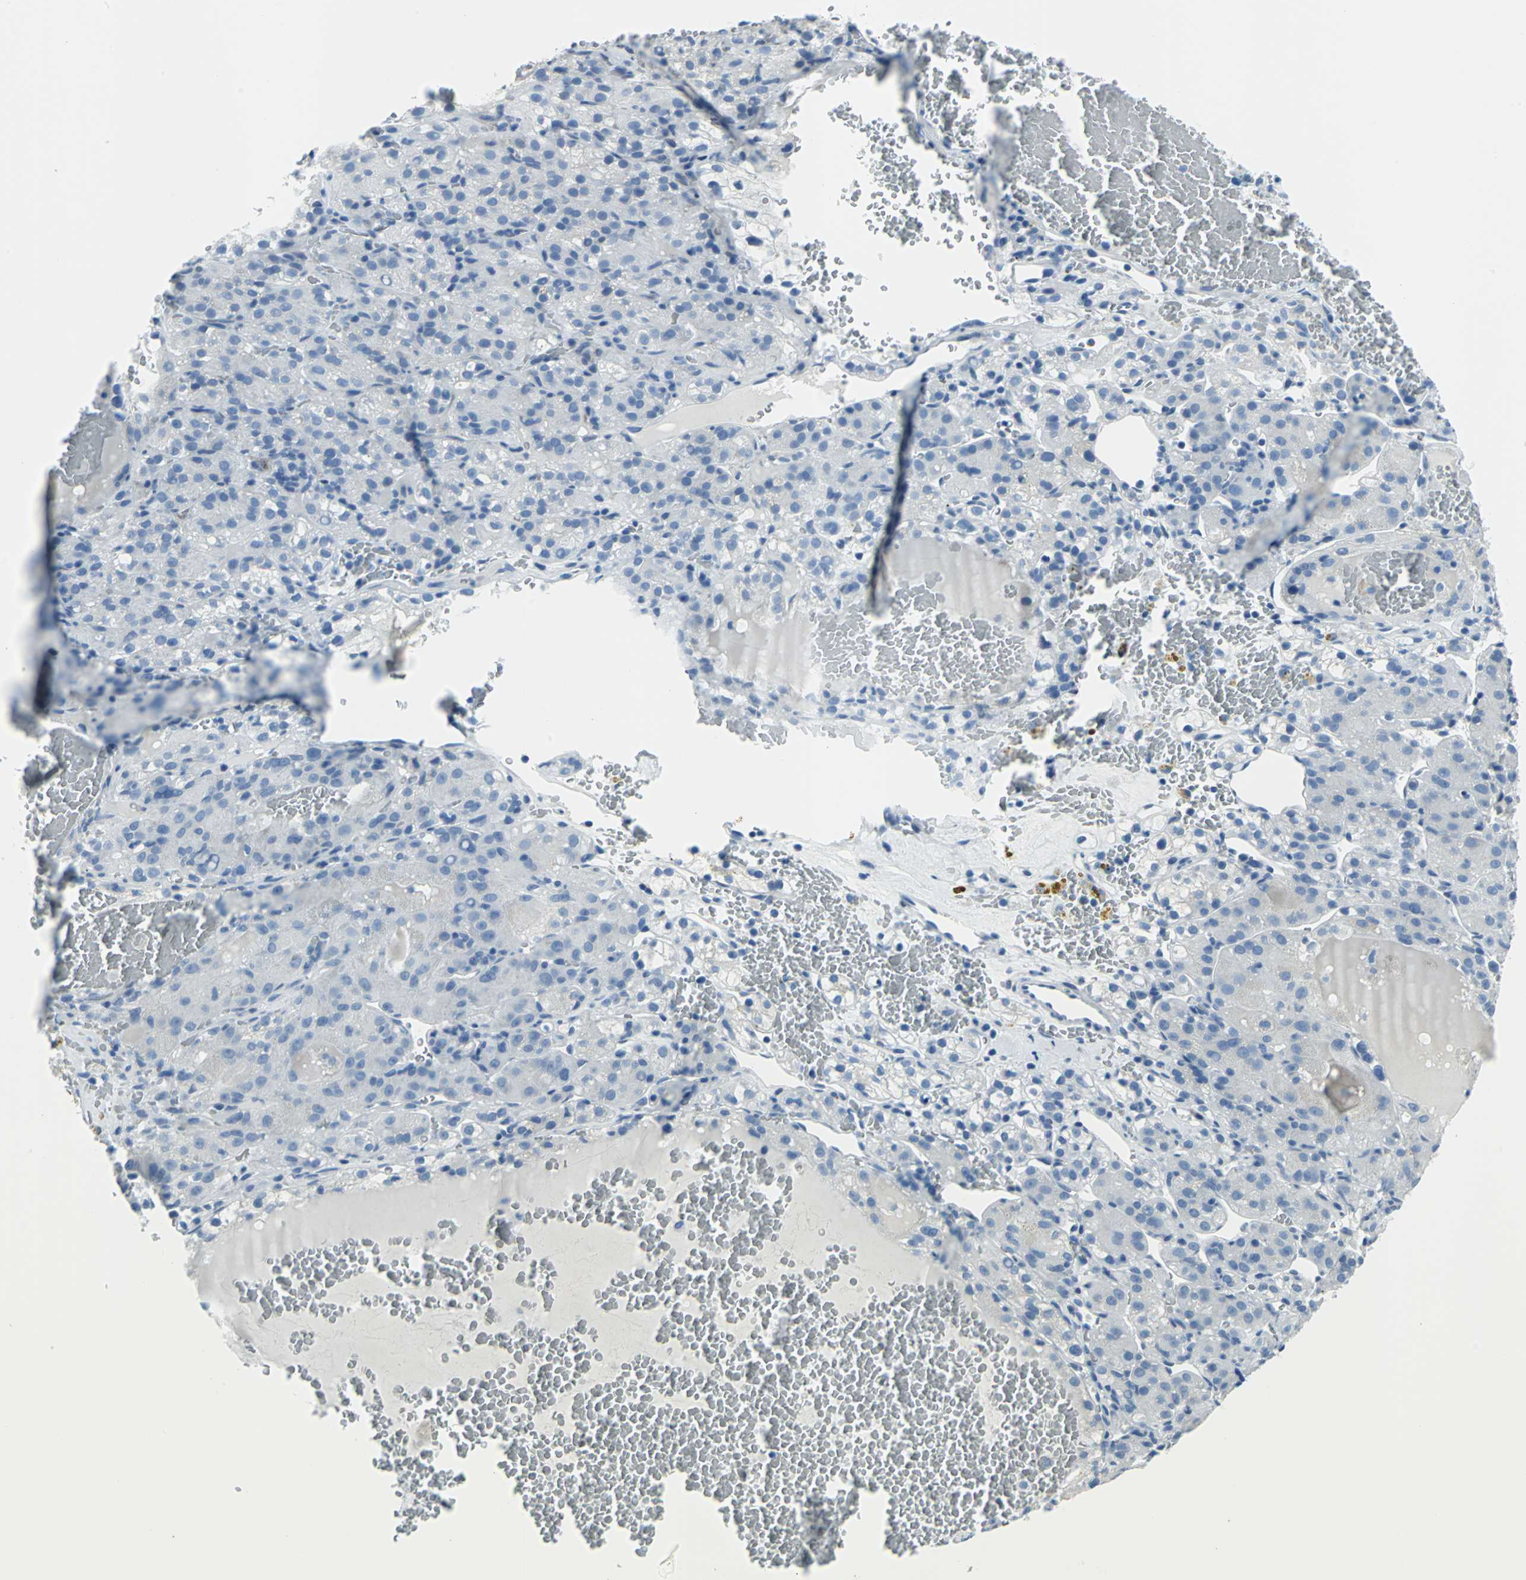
{"staining": {"intensity": "negative", "quantity": "none", "location": "none"}, "tissue": "renal cancer", "cell_type": "Tumor cells", "image_type": "cancer", "snomed": [{"axis": "morphology", "description": "Normal tissue, NOS"}, {"axis": "morphology", "description": "Adenocarcinoma, NOS"}, {"axis": "topography", "description": "Kidney"}], "caption": "A photomicrograph of human renal adenocarcinoma is negative for staining in tumor cells.", "gene": "DNAI2", "patient": {"sex": "male", "age": 61}}